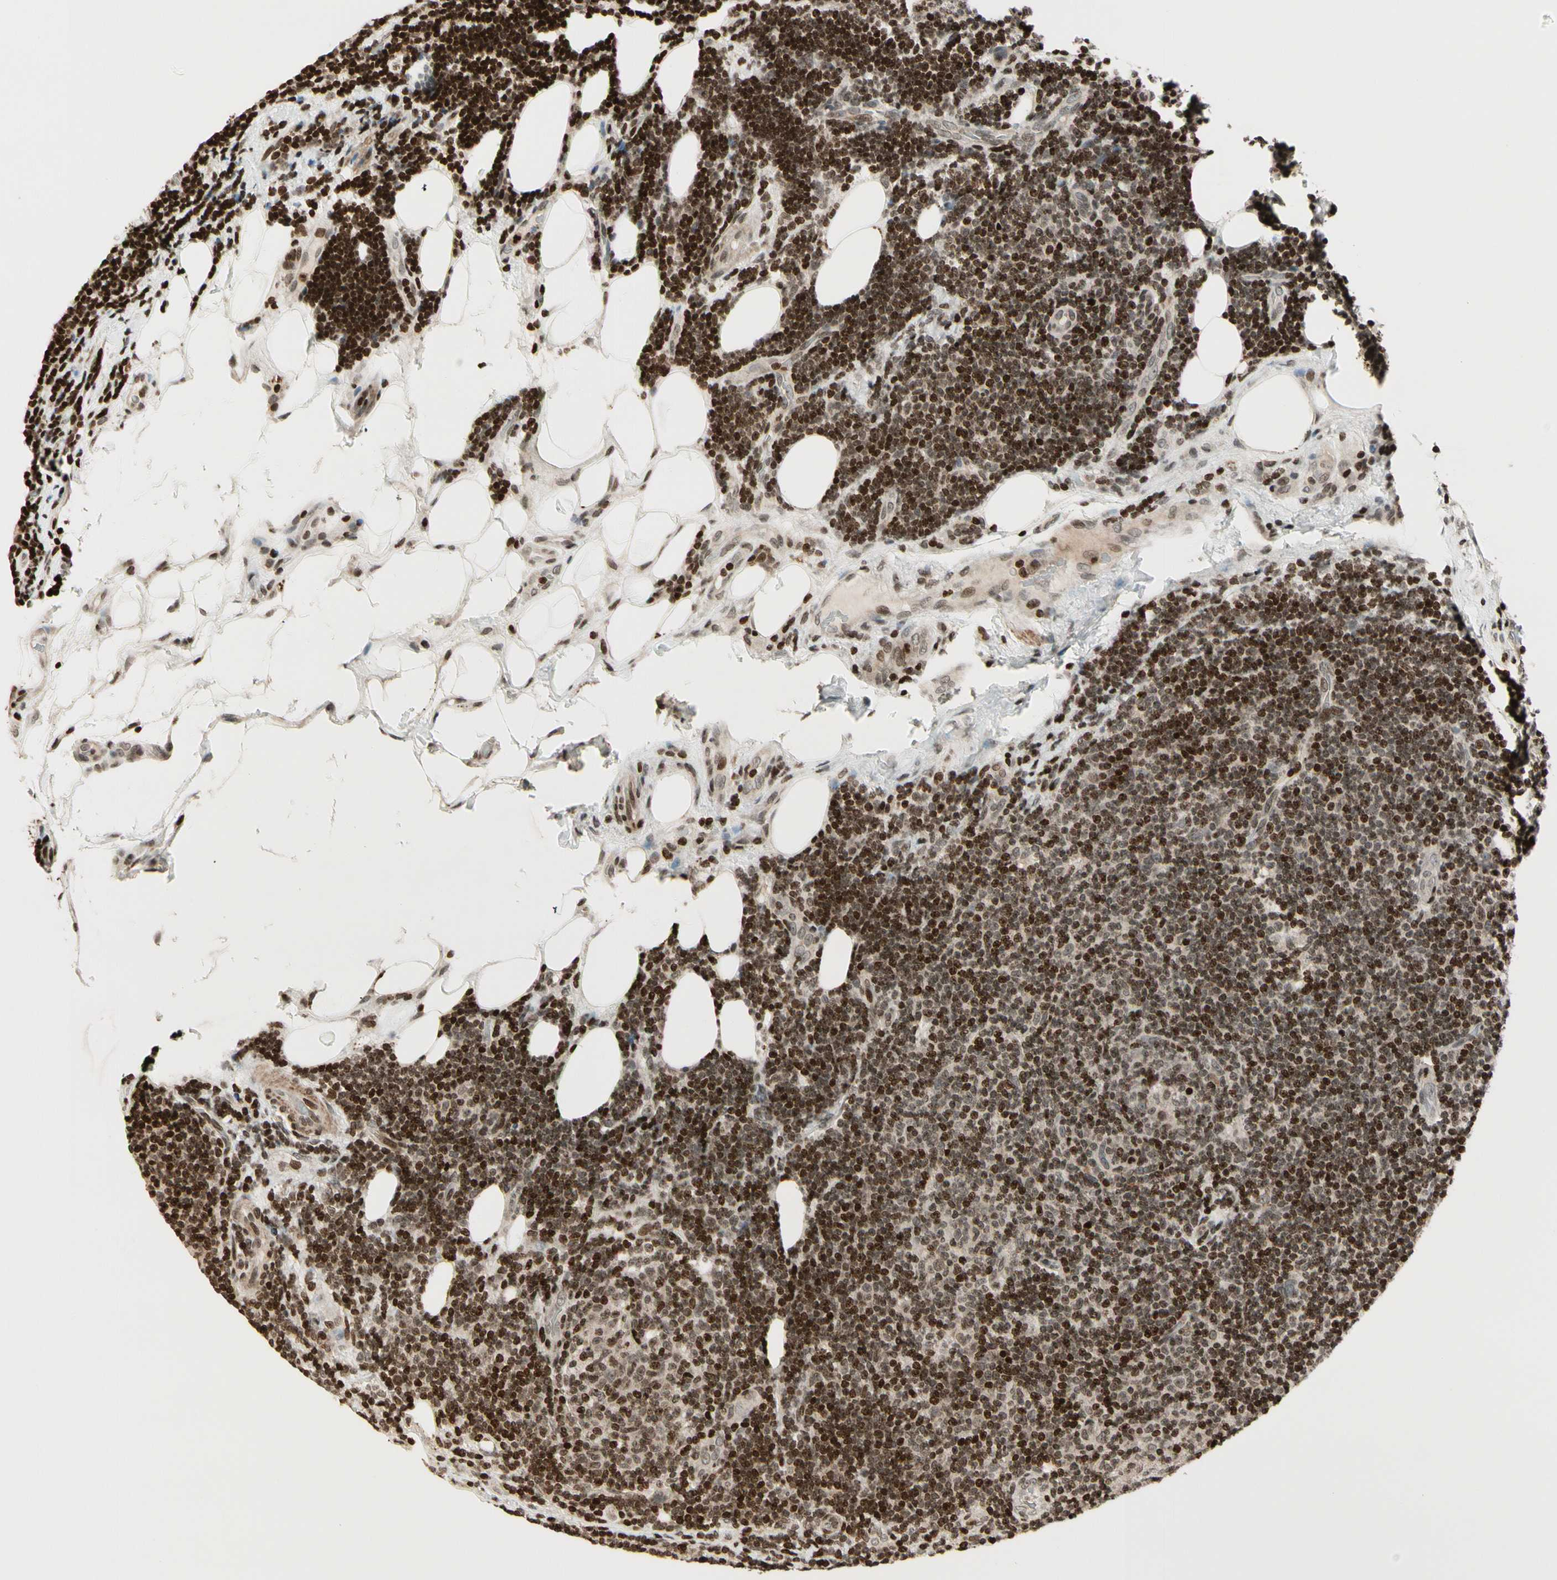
{"staining": {"intensity": "strong", "quantity": ">75%", "location": "nuclear"}, "tissue": "lymphoma", "cell_type": "Tumor cells", "image_type": "cancer", "snomed": [{"axis": "morphology", "description": "Malignant lymphoma, non-Hodgkin's type, Low grade"}, {"axis": "topography", "description": "Lymph node"}], "caption": "Protein analysis of lymphoma tissue displays strong nuclear positivity in approximately >75% of tumor cells. (DAB (3,3'-diaminobenzidine) IHC, brown staining for protein, blue staining for nuclei).", "gene": "TSHZ3", "patient": {"sex": "male", "age": 83}}